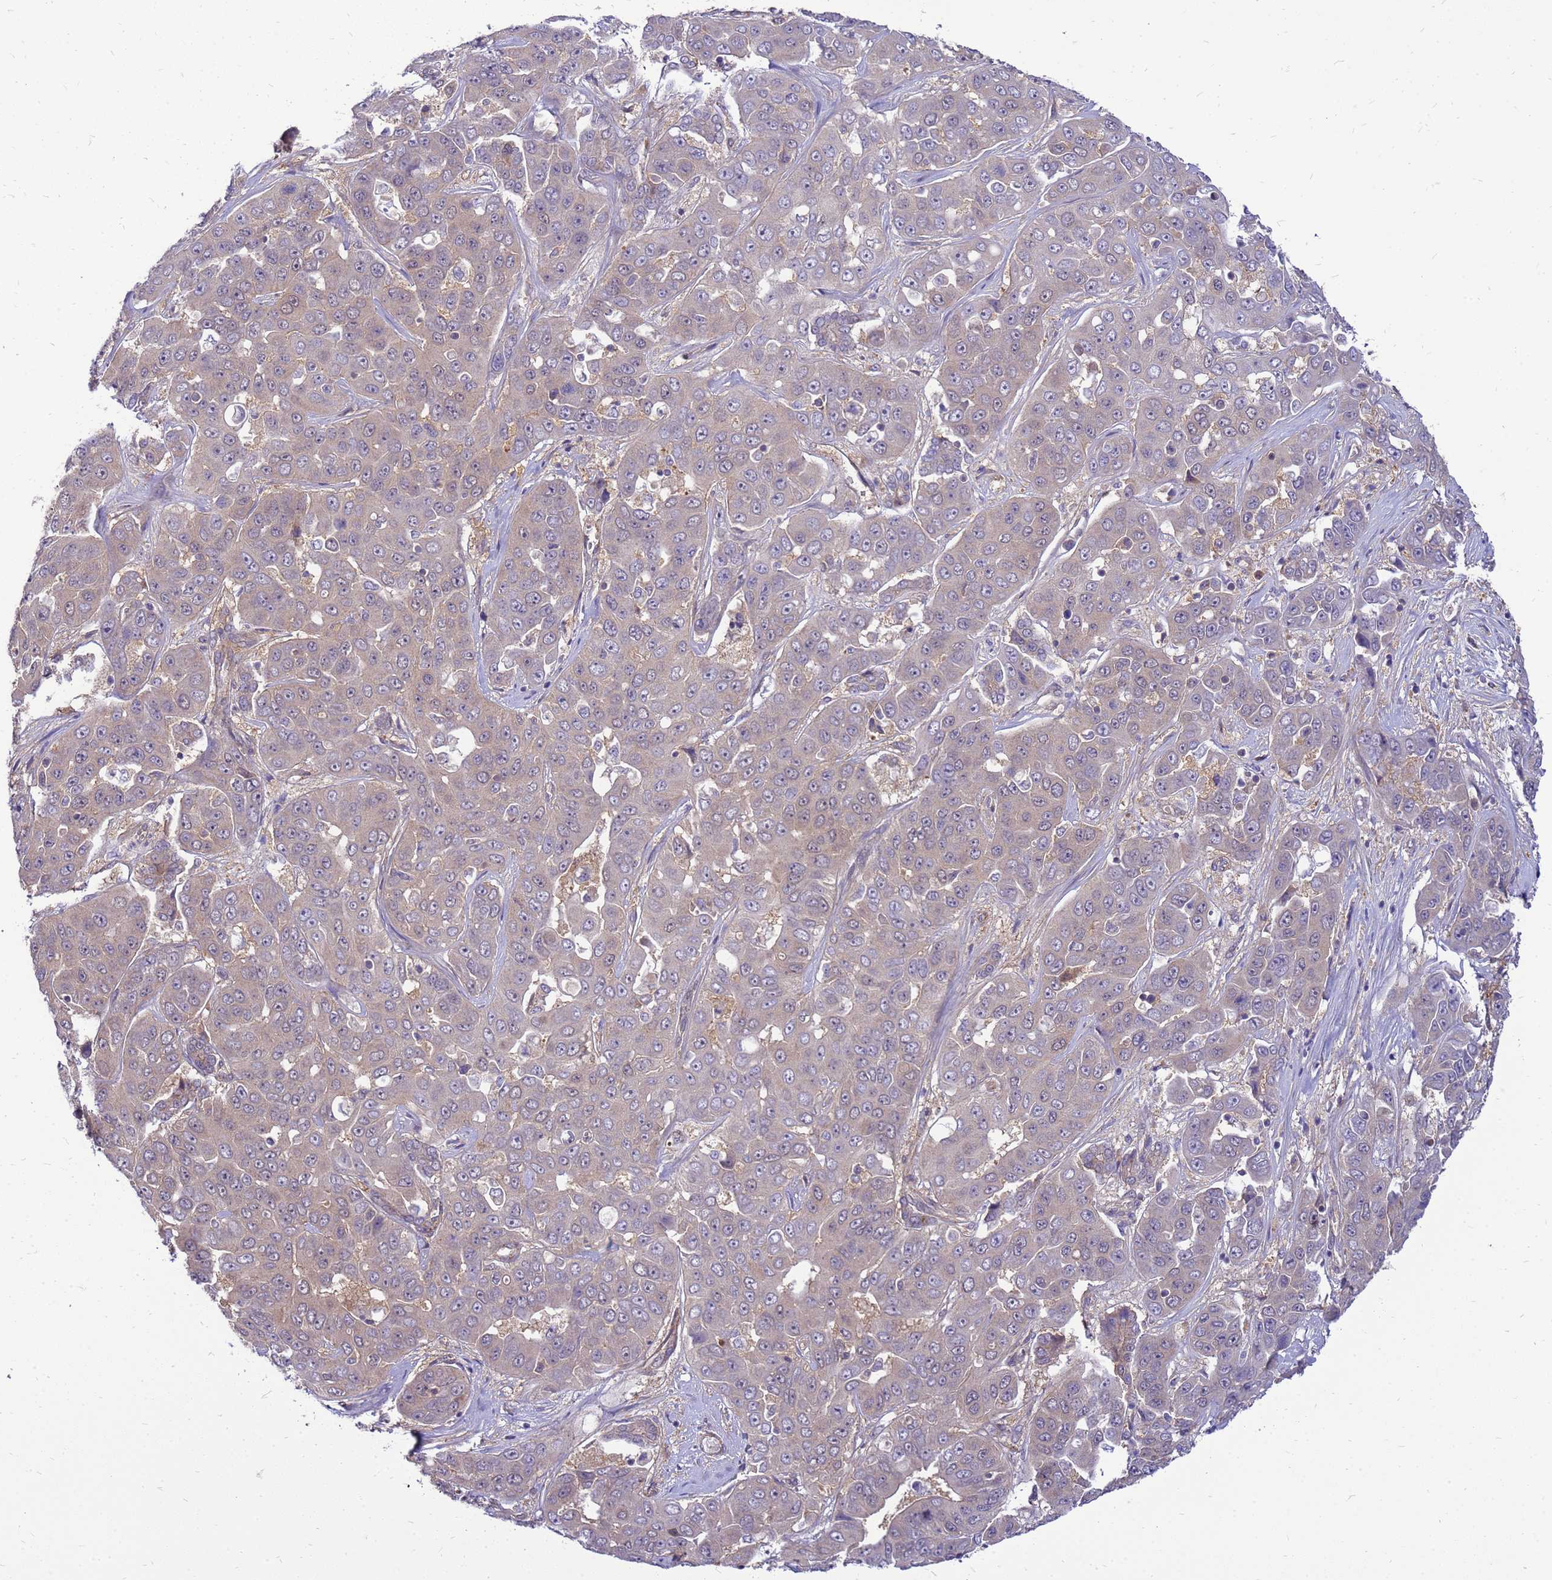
{"staining": {"intensity": "weak", "quantity": "25%-75%", "location": "cytoplasmic/membranous"}, "tissue": "liver cancer", "cell_type": "Tumor cells", "image_type": "cancer", "snomed": [{"axis": "morphology", "description": "Cholangiocarcinoma"}, {"axis": "topography", "description": "Liver"}], "caption": "The immunohistochemical stain highlights weak cytoplasmic/membranous expression in tumor cells of liver cancer tissue.", "gene": "ENOPH1", "patient": {"sex": "female", "age": 52}}